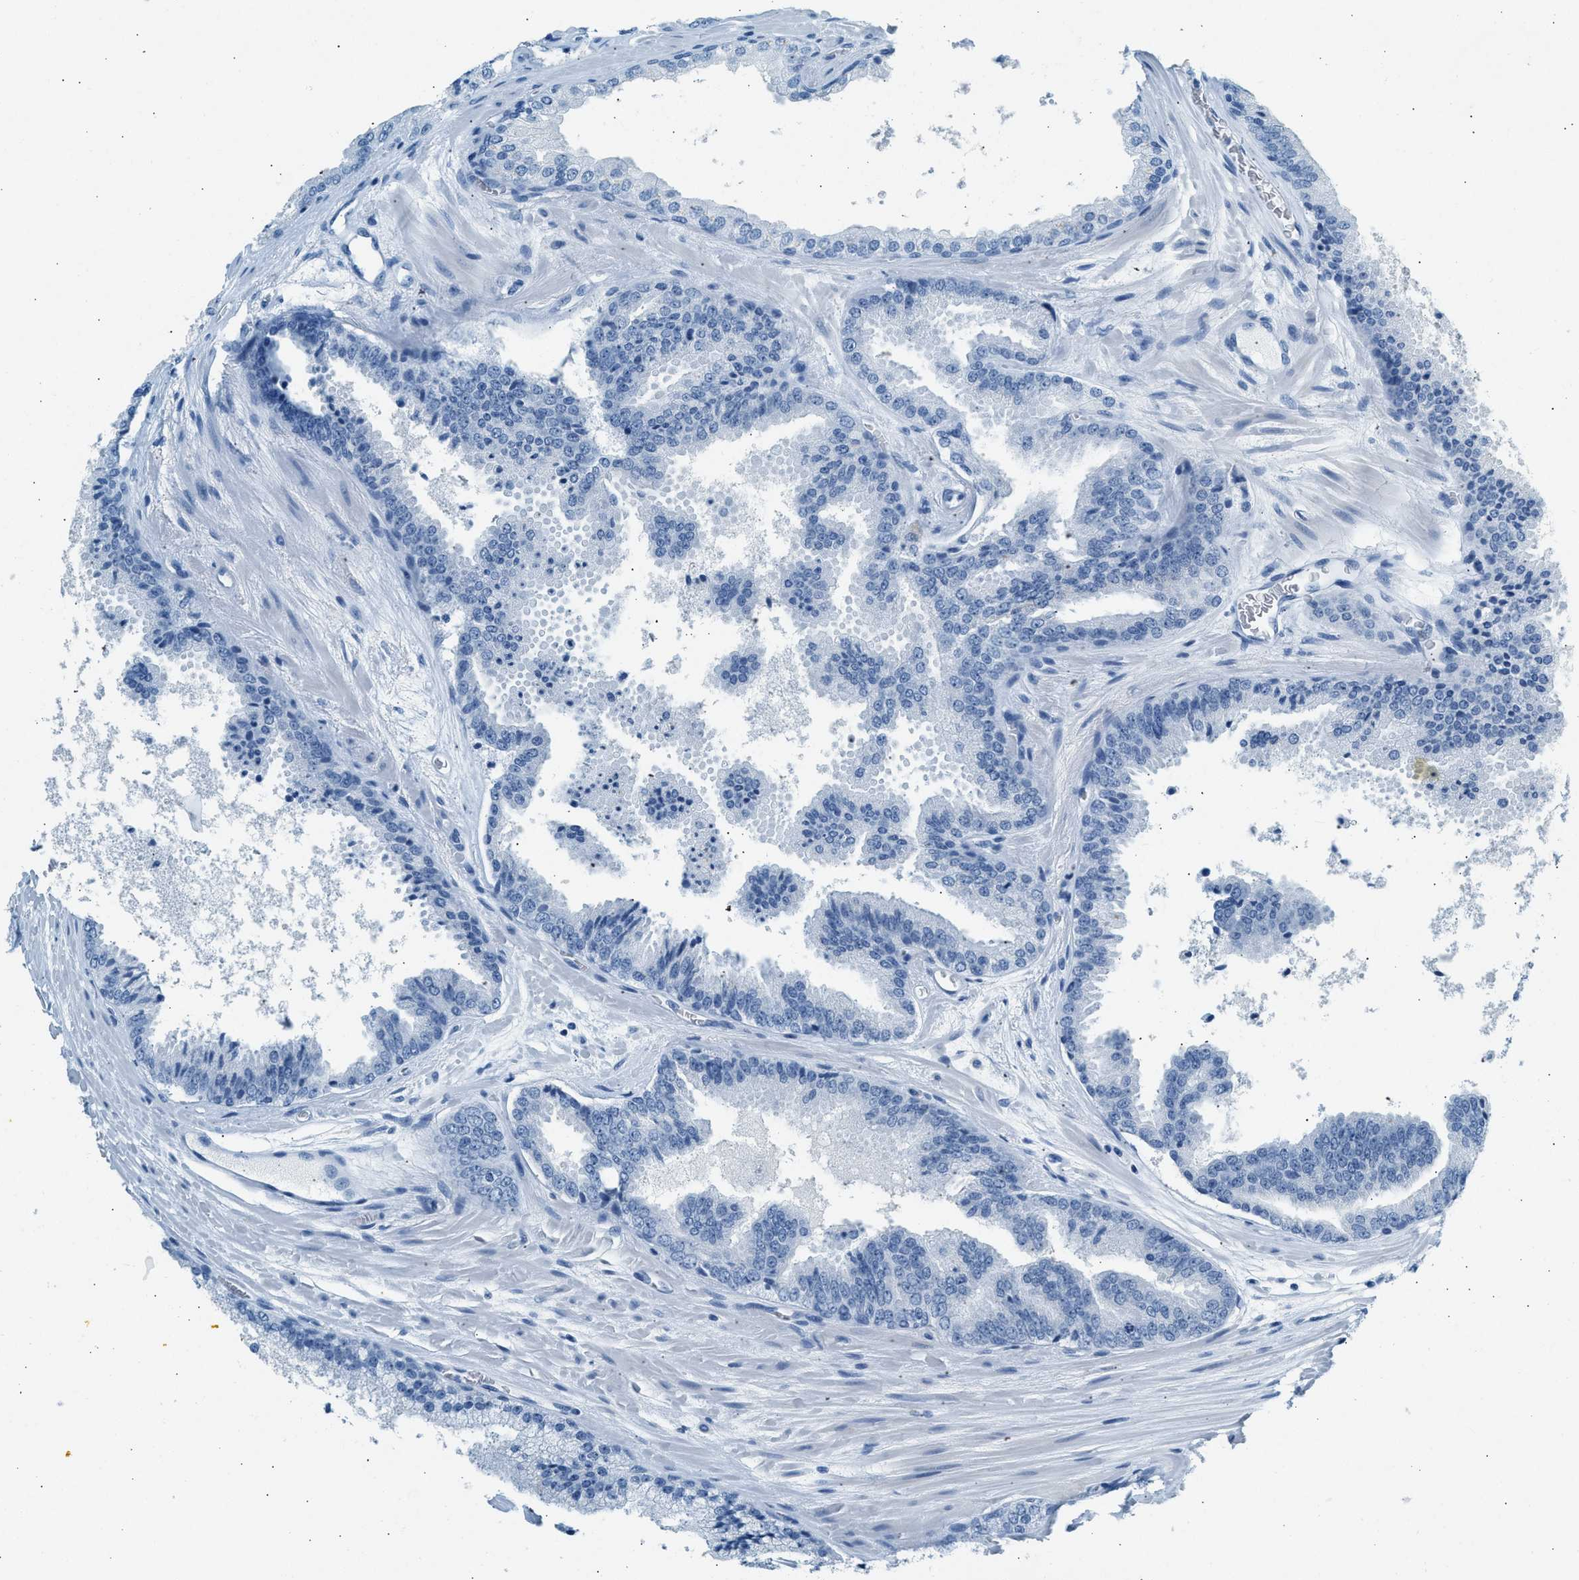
{"staining": {"intensity": "negative", "quantity": "none", "location": "none"}, "tissue": "prostate cancer", "cell_type": "Tumor cells", "image_type": "cancer", "snomed": [{"axis": "morphology", "description": "Adenocarcinoma, High grade"}, {"axis": "topography", "description": "Prostate"}], "caption": "This is a photomicrograph of immunohistochemistry (IHC) staining of prostate cancer (high-grade adenocarcinoma), which shows no staining in tumor cells.", "gene": "HHATL", "patient": {"sex": "male", "age": 65}}